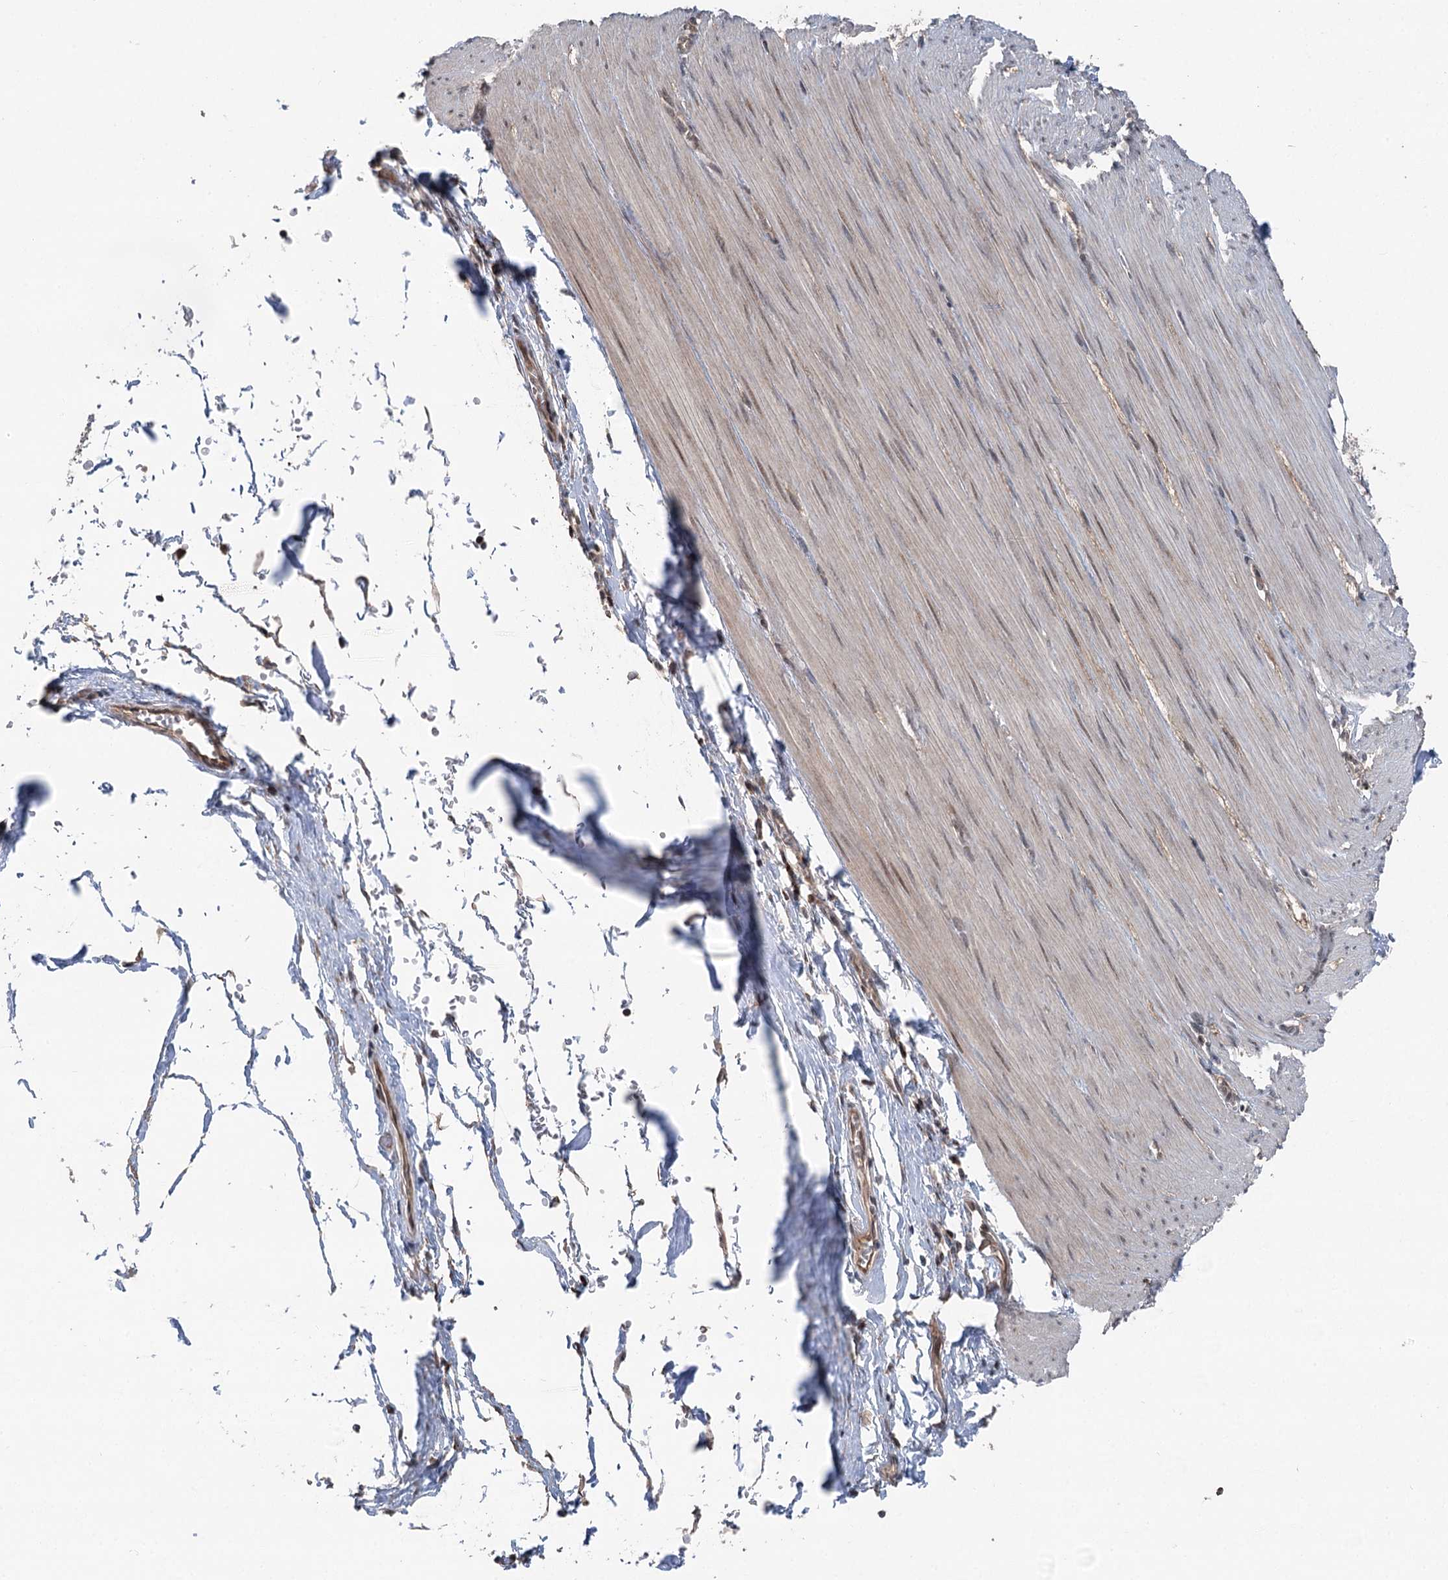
{"staining": {"intensity": "moderate", "quantity": ">75%", "location": "nuclear"}, "tissue": "smooth muscle", "cell_type": "Smooth muscle cells", "image_type": "normal", "snomed": [{"axis": "morphology", "description": "Normal tissue, NOS"}, {"axis": "morphology", "description": "Adenocarcinoma, NOS"}, {"axis": "topography", "description": "Colon"}, {"axis": "topography", "description": "Peripheral nerve tissue"}], "caption": "Smooth muscle stained for a protein (brown) demonstrates moderate nuclear positive expression in about >75% of smooth muscle cells.", "gene": "CCSER2", "patient": {"sex": "male", "age": 14}}